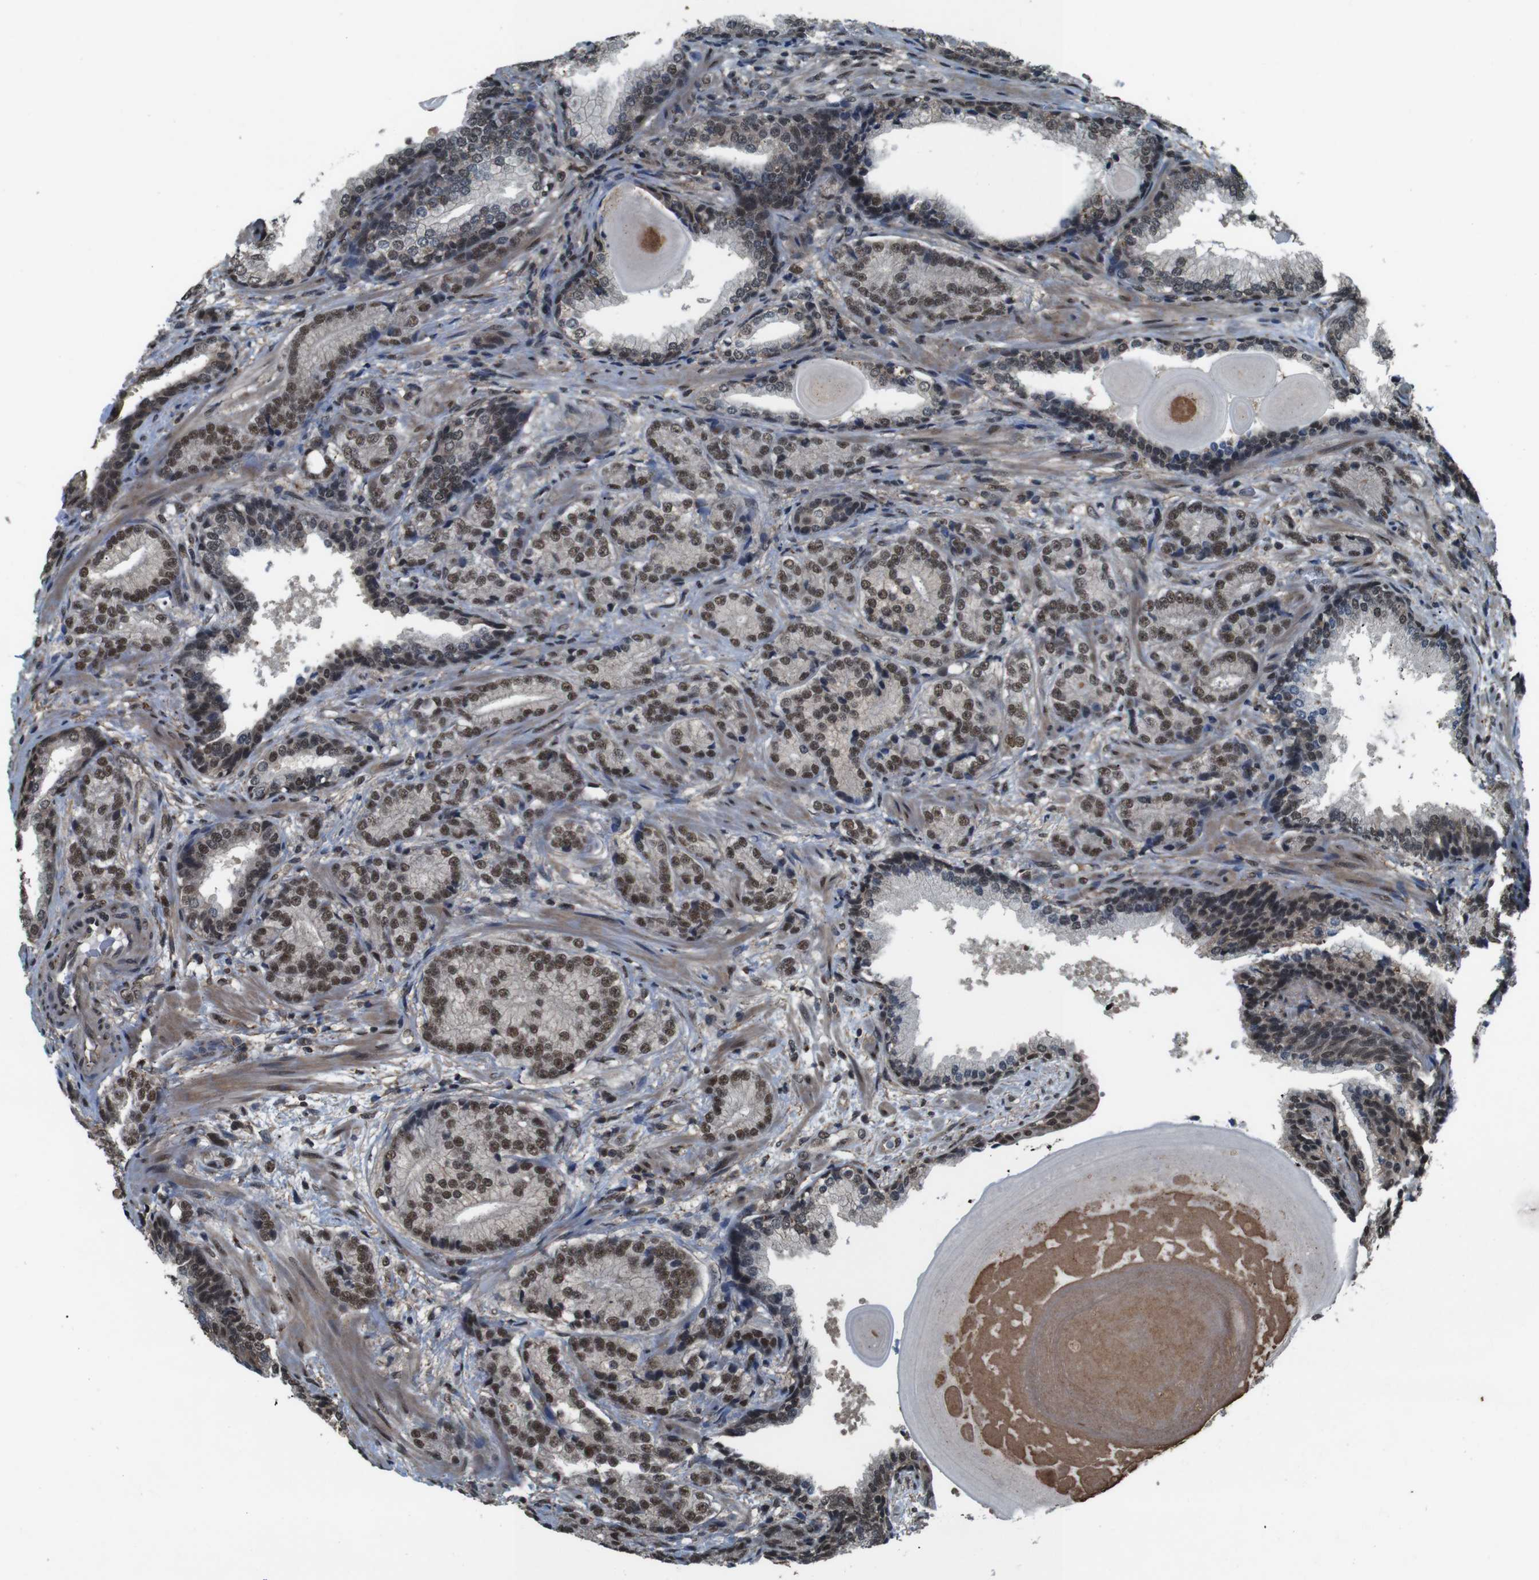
{"staining": {"intensity": "strong", "quantity": ">75%", "location": "nuclear"}, "tissue": "prostate cancer", "cell_type": "Tumor cells", "image_type": "cancer", "snomed": [{"axis": "morphology", "description": "Adenocarcinoma, High grade"}, {"axis": "topography", "description": "Prostate"}], "caption": "High-magnification brightfield microscopy of prostate cancer (adenocarcinoma (high-grade)) stained with DAB (3,3'-diaminobenzidine) (brown) and counterstained with hematoxylin (blue). tumor cells exhibit strong nuclear expression is appreciated in approximately>75% of cells. Using DAB (3,3'-diaminobenzidine) (brown) and hematoxylin (blue) stains, captured at high magnification using brightfield microscopy.", "gene": "NR4A2", "patient": {"sex": "male", "age": 61}}